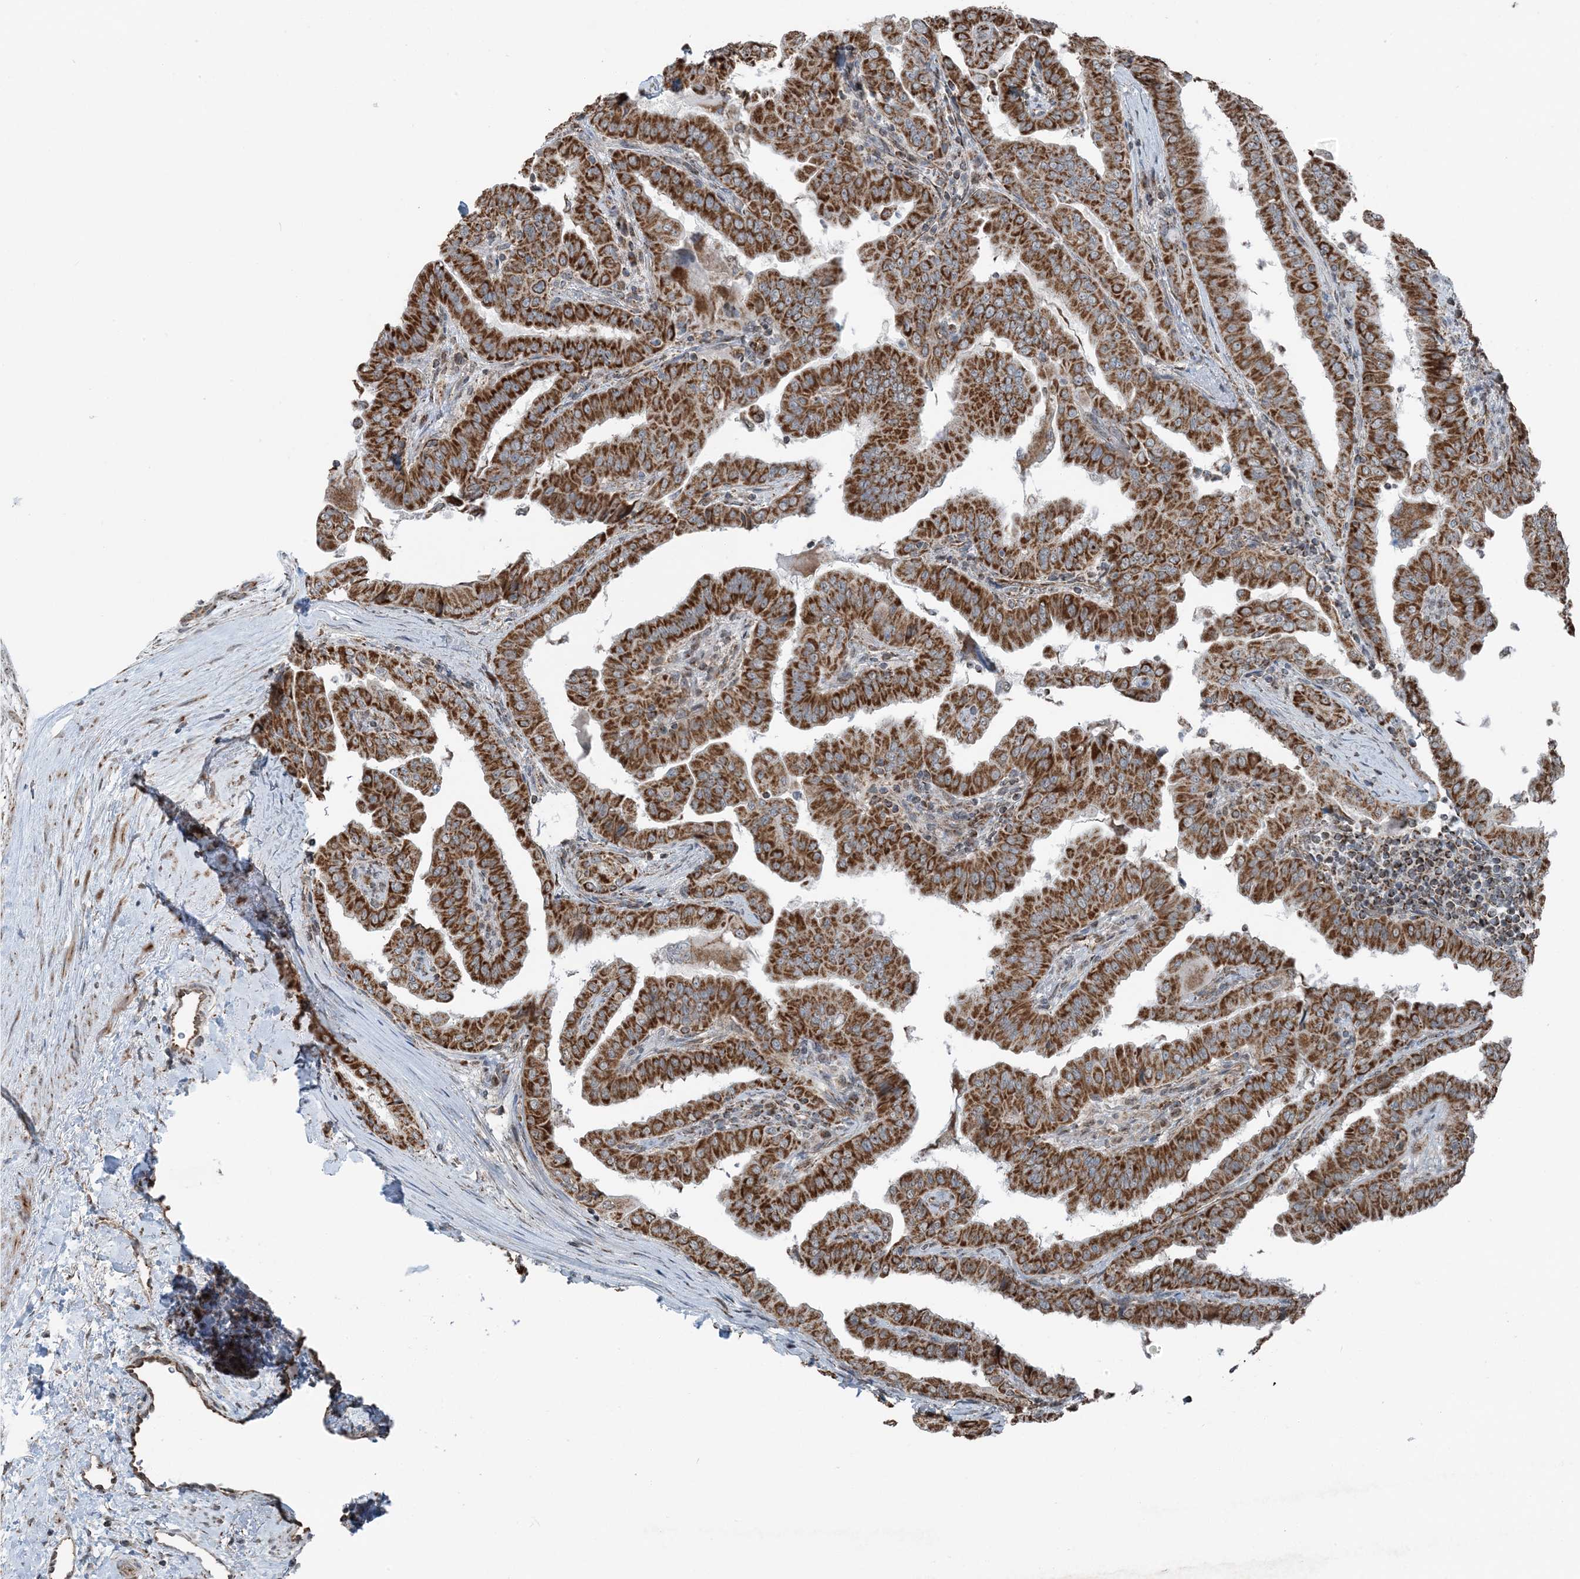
{"staining": {"intensity": "strong", "quantity": ">75%", "location": "cytoplasmic/membranous"}, "tissue": "thyroid cancer", "cell_type": "Tumor cells", "image_type": "cancer", "snomed": [{"axis": "morphology", "description": "Papillary adenocarcinoma, NOS"}, {"axis": "topography", "description": "Thyroid gland"}], "caption": "Papillary adenocarcinoma (thyroid) stained with a brown dye shows strong cytoplasmic/membranous positive staining in approximately >75% of tumor cells.", "gene": "PILRB", "patient": {"sex": "male", "age": 33}}